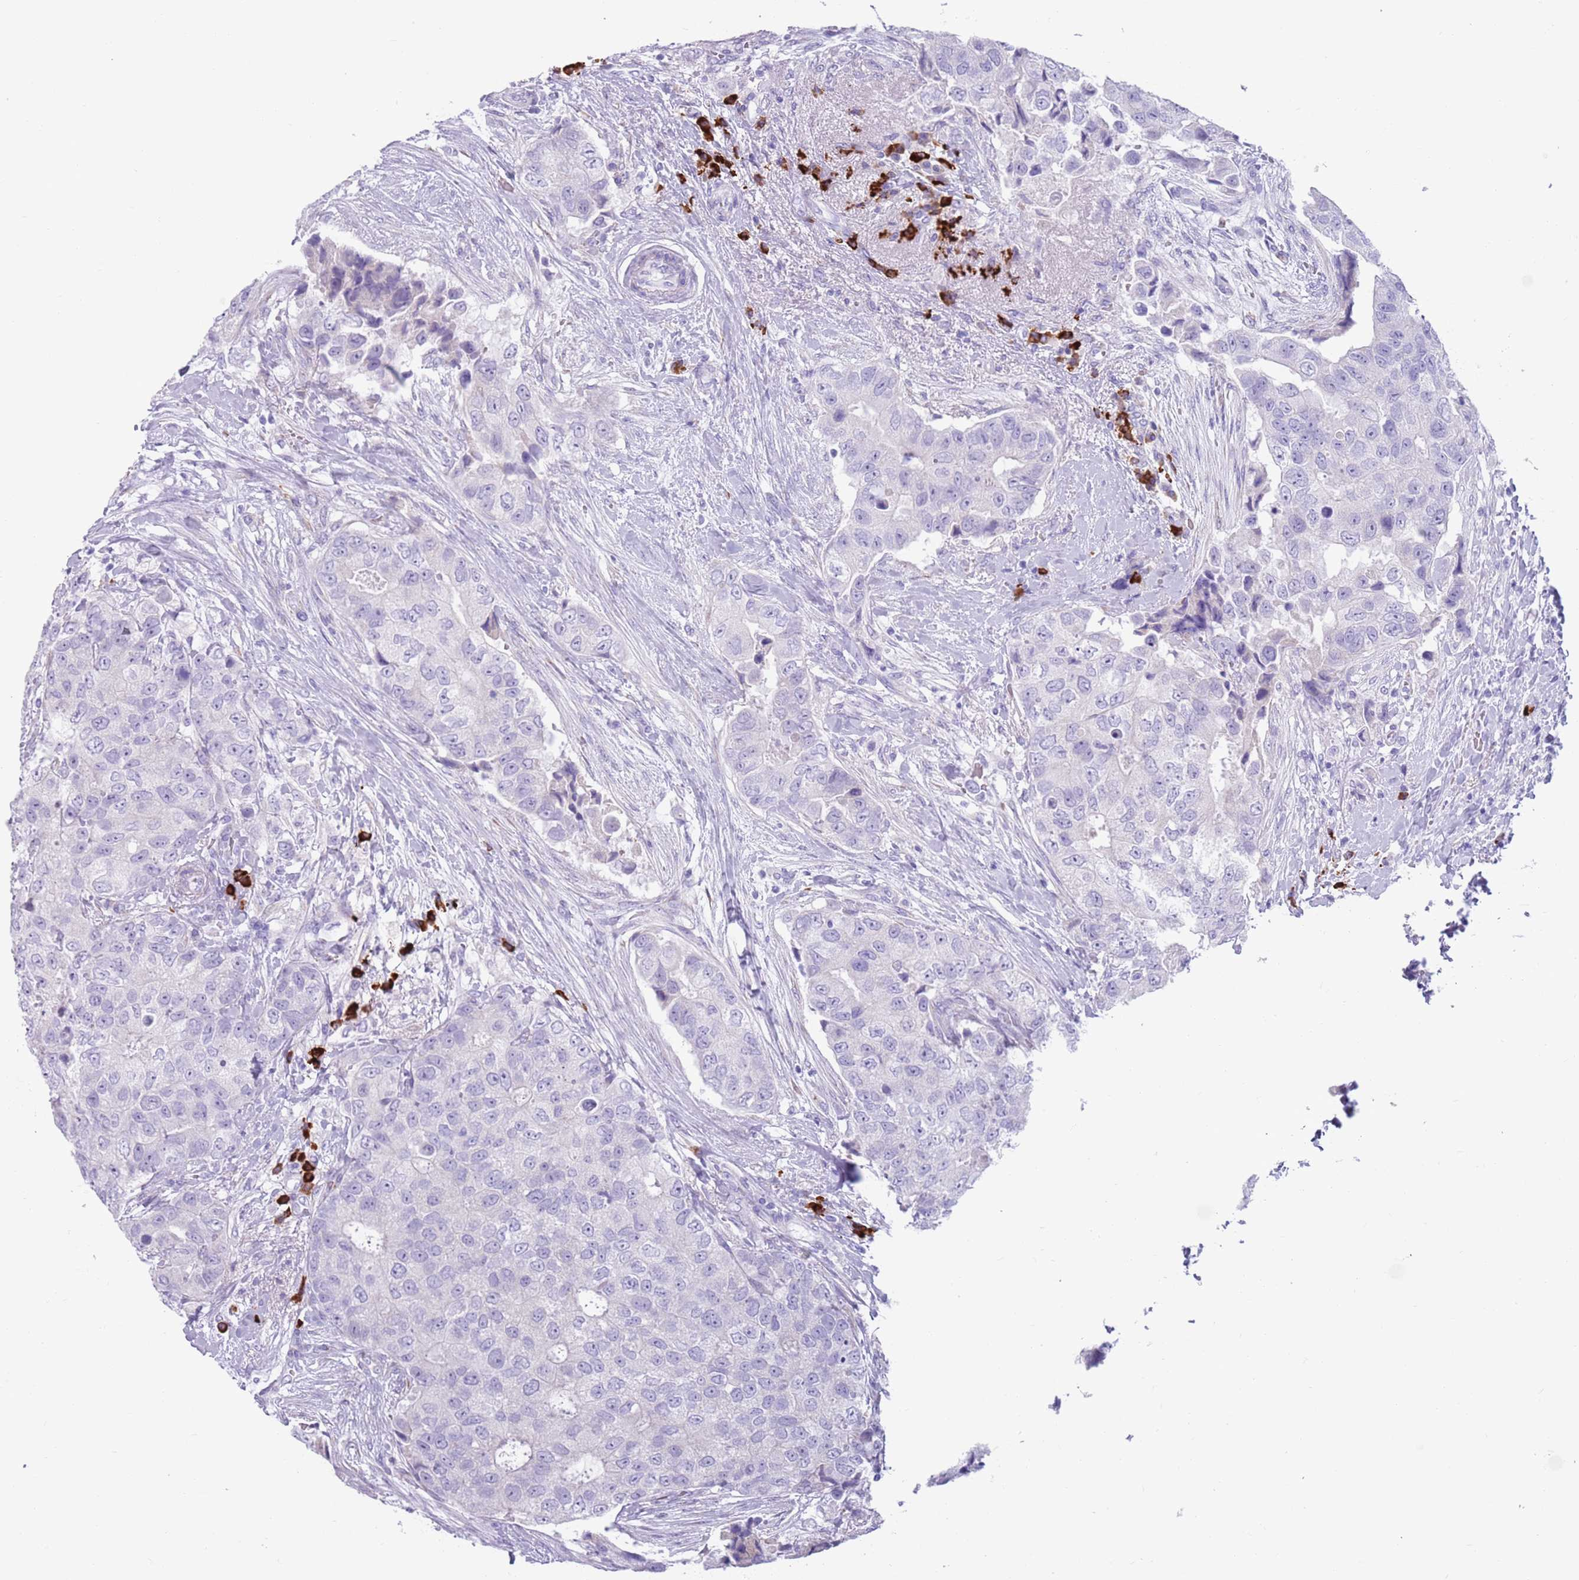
{"staining": {"intensity": "negative", "quantity": "none", "location": "none"}, "tissue": "breast cancer", "cell_type": "Tumor cells", "image_type": "cancer", "snomed": [{"axis": "morphology", "description": "Normal tissue, NOS"}, {"axis": "morphology", "description": "Duct carcinoma"}, {"axis": "topography", "description": "Breast"}], "caption": "This is an immunohistochemistry (IHC) photomicrograph of human breast invasive ductal carcinoma. There is no expression in tumor cells.", "gene": "LY6G5B", "patient": {"sex": "female", "age": 62}}